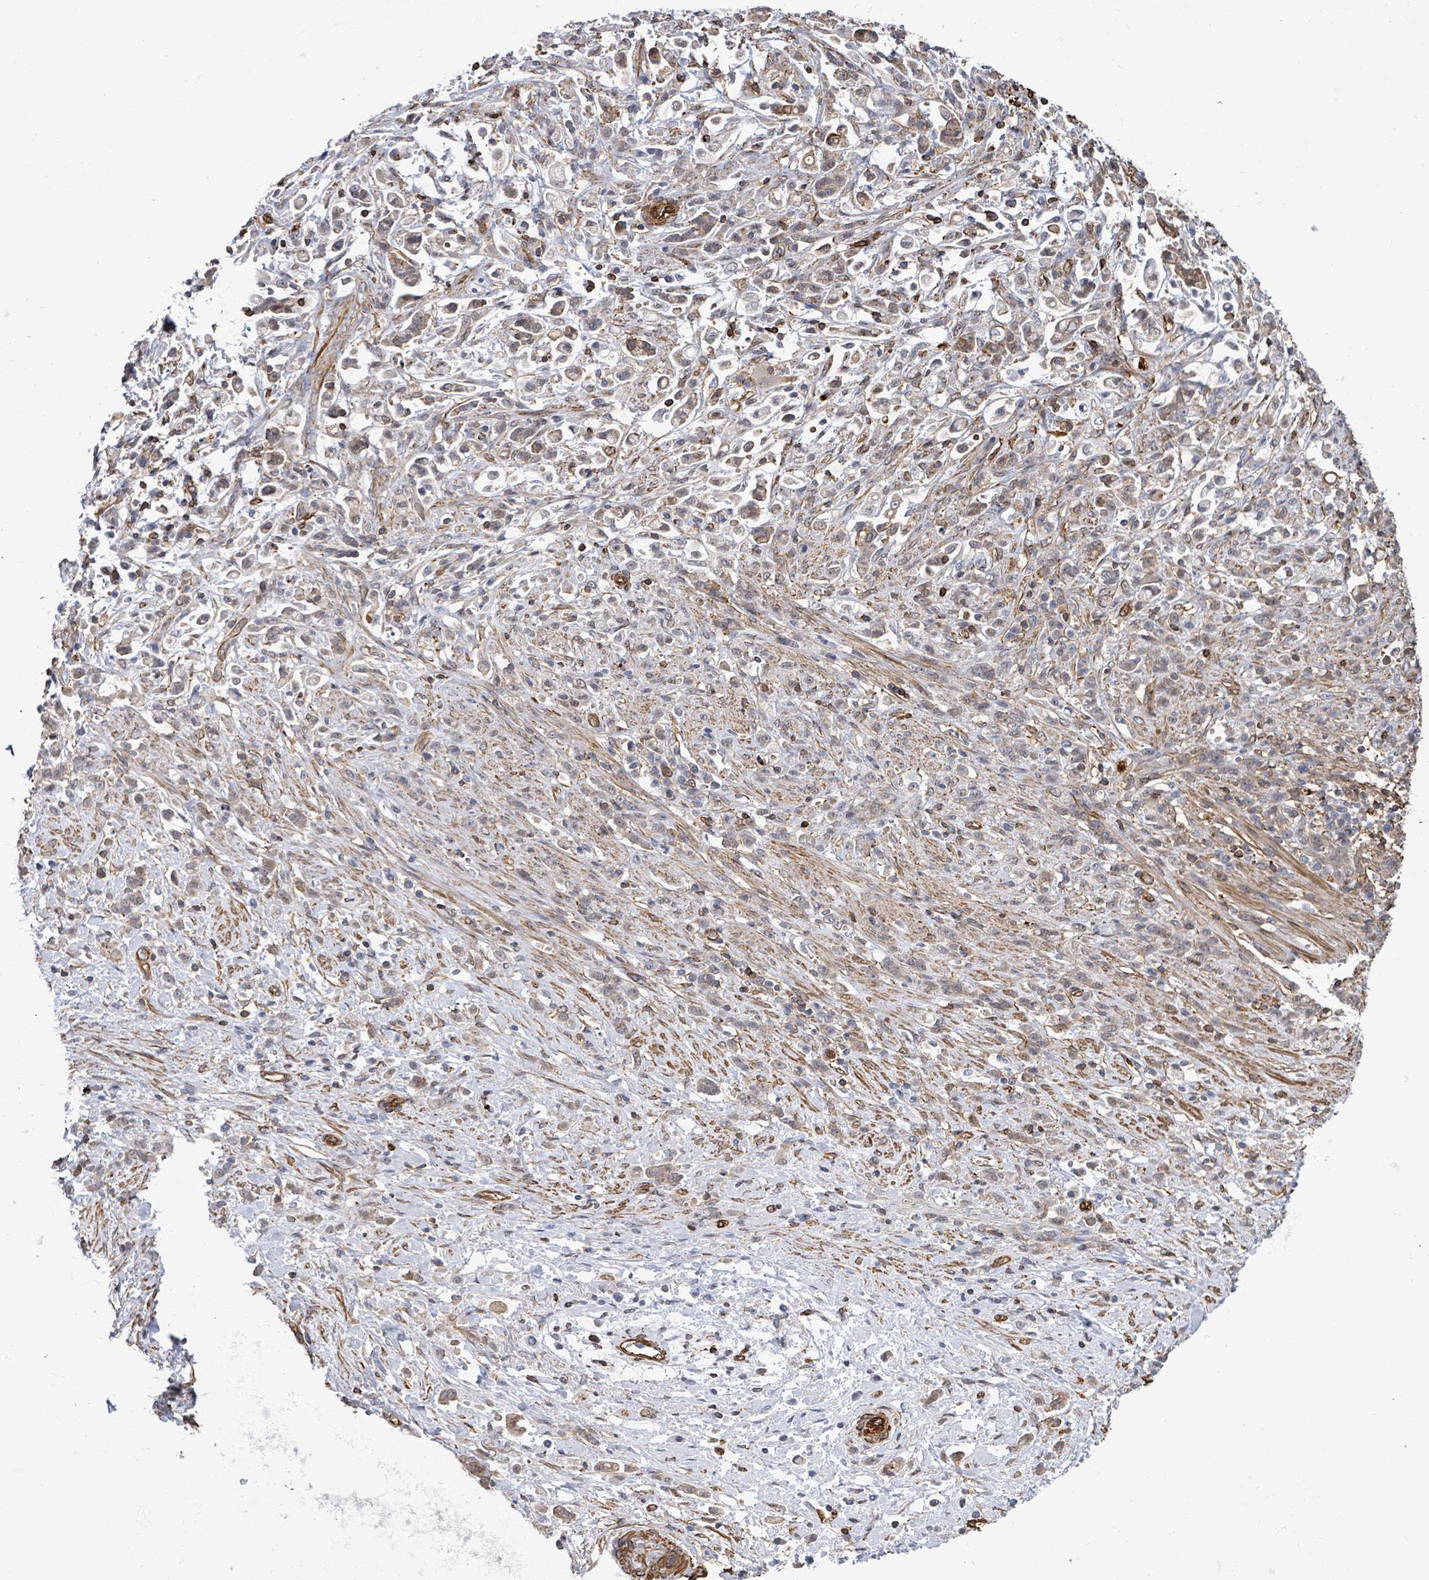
{"staining": {"intensity": "weak", "quantity": "25%-75%", "location": "cytoplasmic/membranous"}, "tissue": "stomach cancer", "cell_type": "Tumor cells", "image_type": "cancer", "snomed": [{"axis": "morphology", "description": "Adenocarcinoma, NOS"}, {"axis": "topography", "description": "Stomach"}], "caption": "A low amount of weak cytoplasmic/membranous positivity is identified in approximately 25%-75% of tumor cells in adenocarcinoma (stomach) tissue. Ihc stains the protein of interest in brown and the nuclei are stained blue.", "gene": "PRKRIP1", "patient": {"sex": "female", "age": 60}}